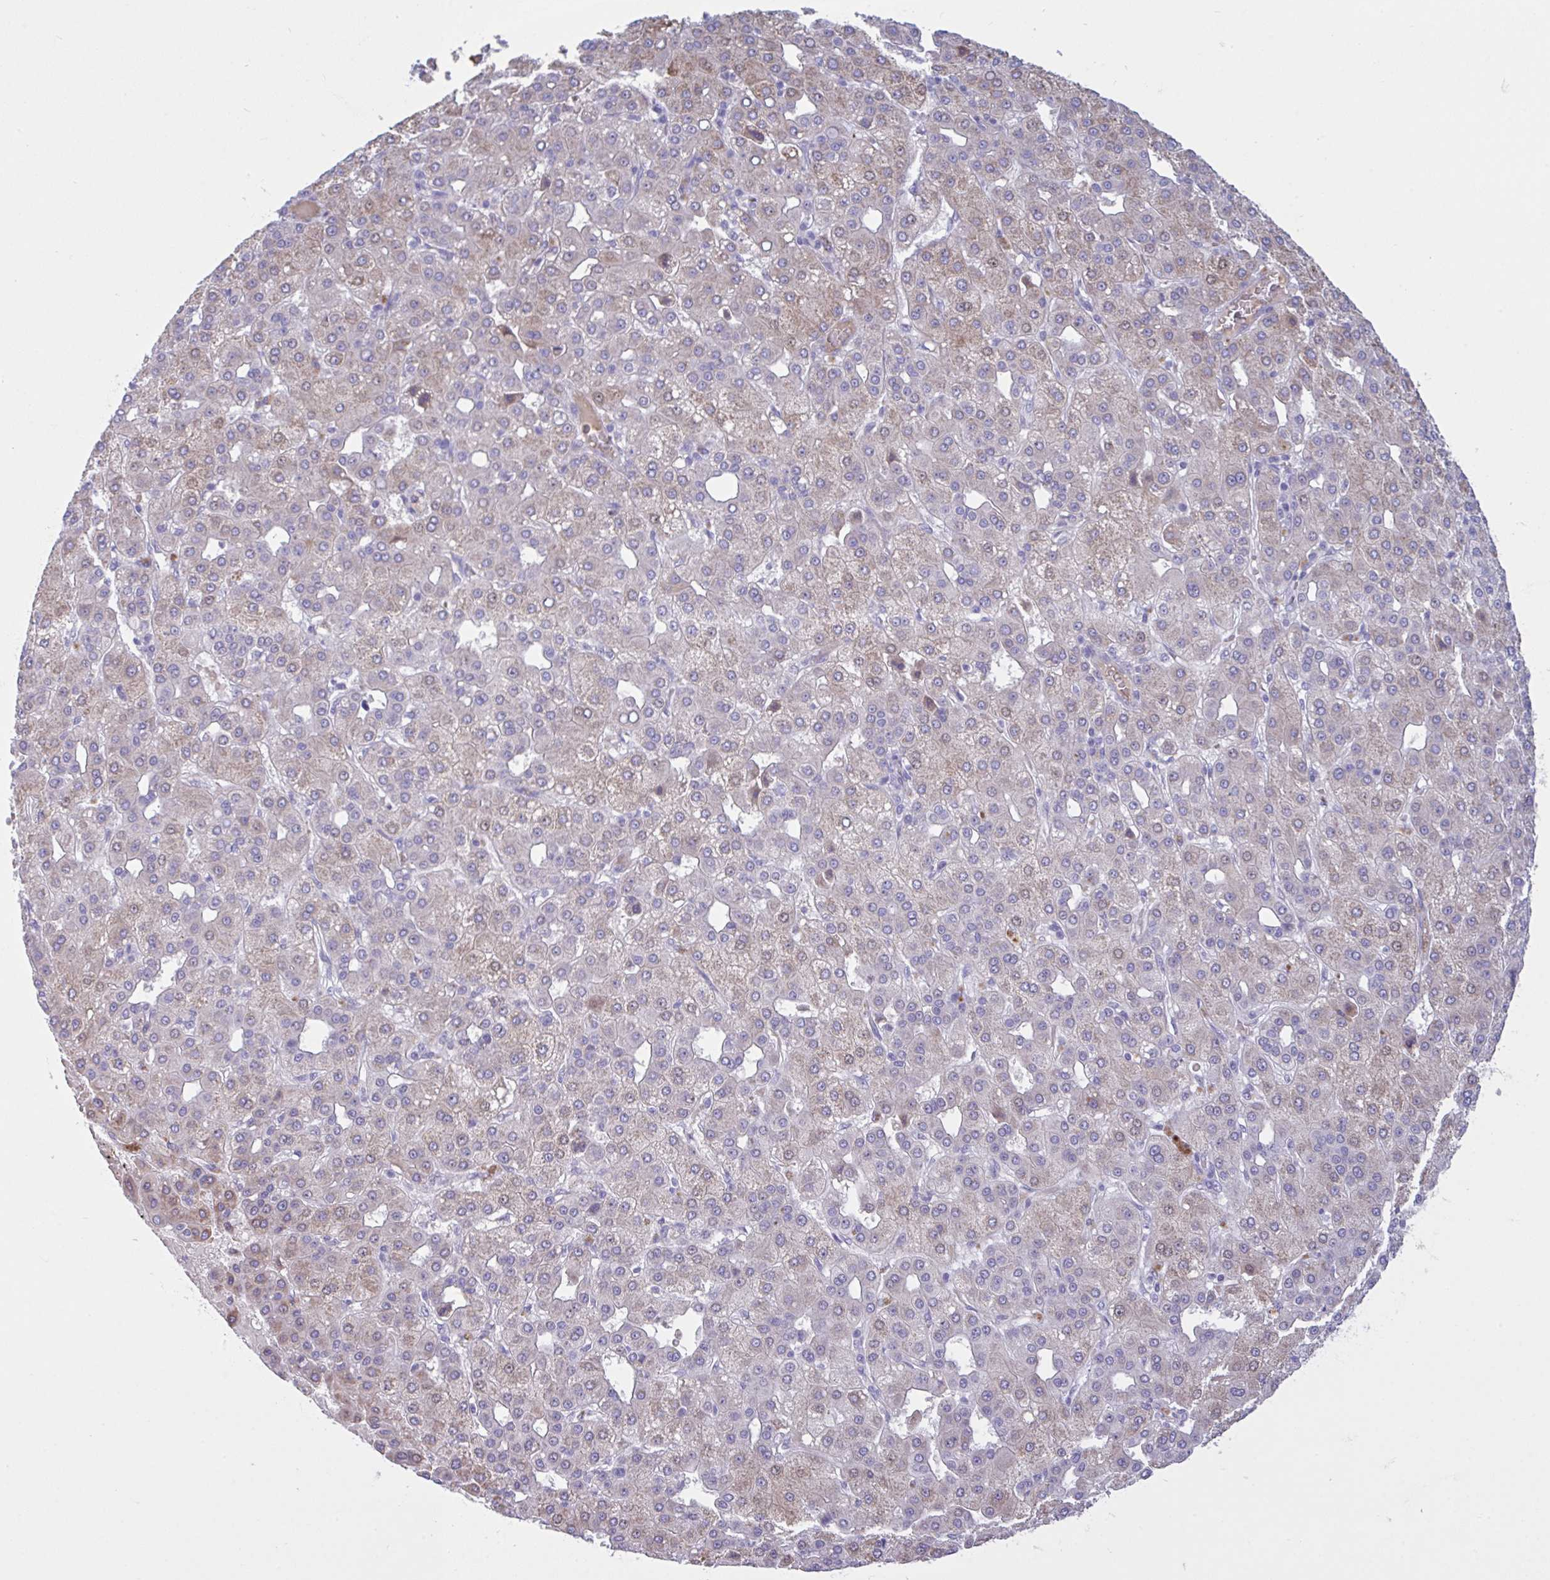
{"staining": {"intensity": "weak", "quantity": "<25%", "location": "cytoplasmic/membranous"}, "tissue": "liver cancer", "cell_type": "Tumor cells", "image_type": "cancer", "snomed": [{"axis": "morphology", "description": "Carcinoma, Hepatocellular, NOS"}, {"axis": "topography", "description": "Liver"}], "caption": "Human liver hepatocellular carcinoma stained for a protein using immunohistochemistry (IHC) displays no staining in tumor cells.", "gene": "VWC2", "patient": {"sex": "male", "age": 65}}